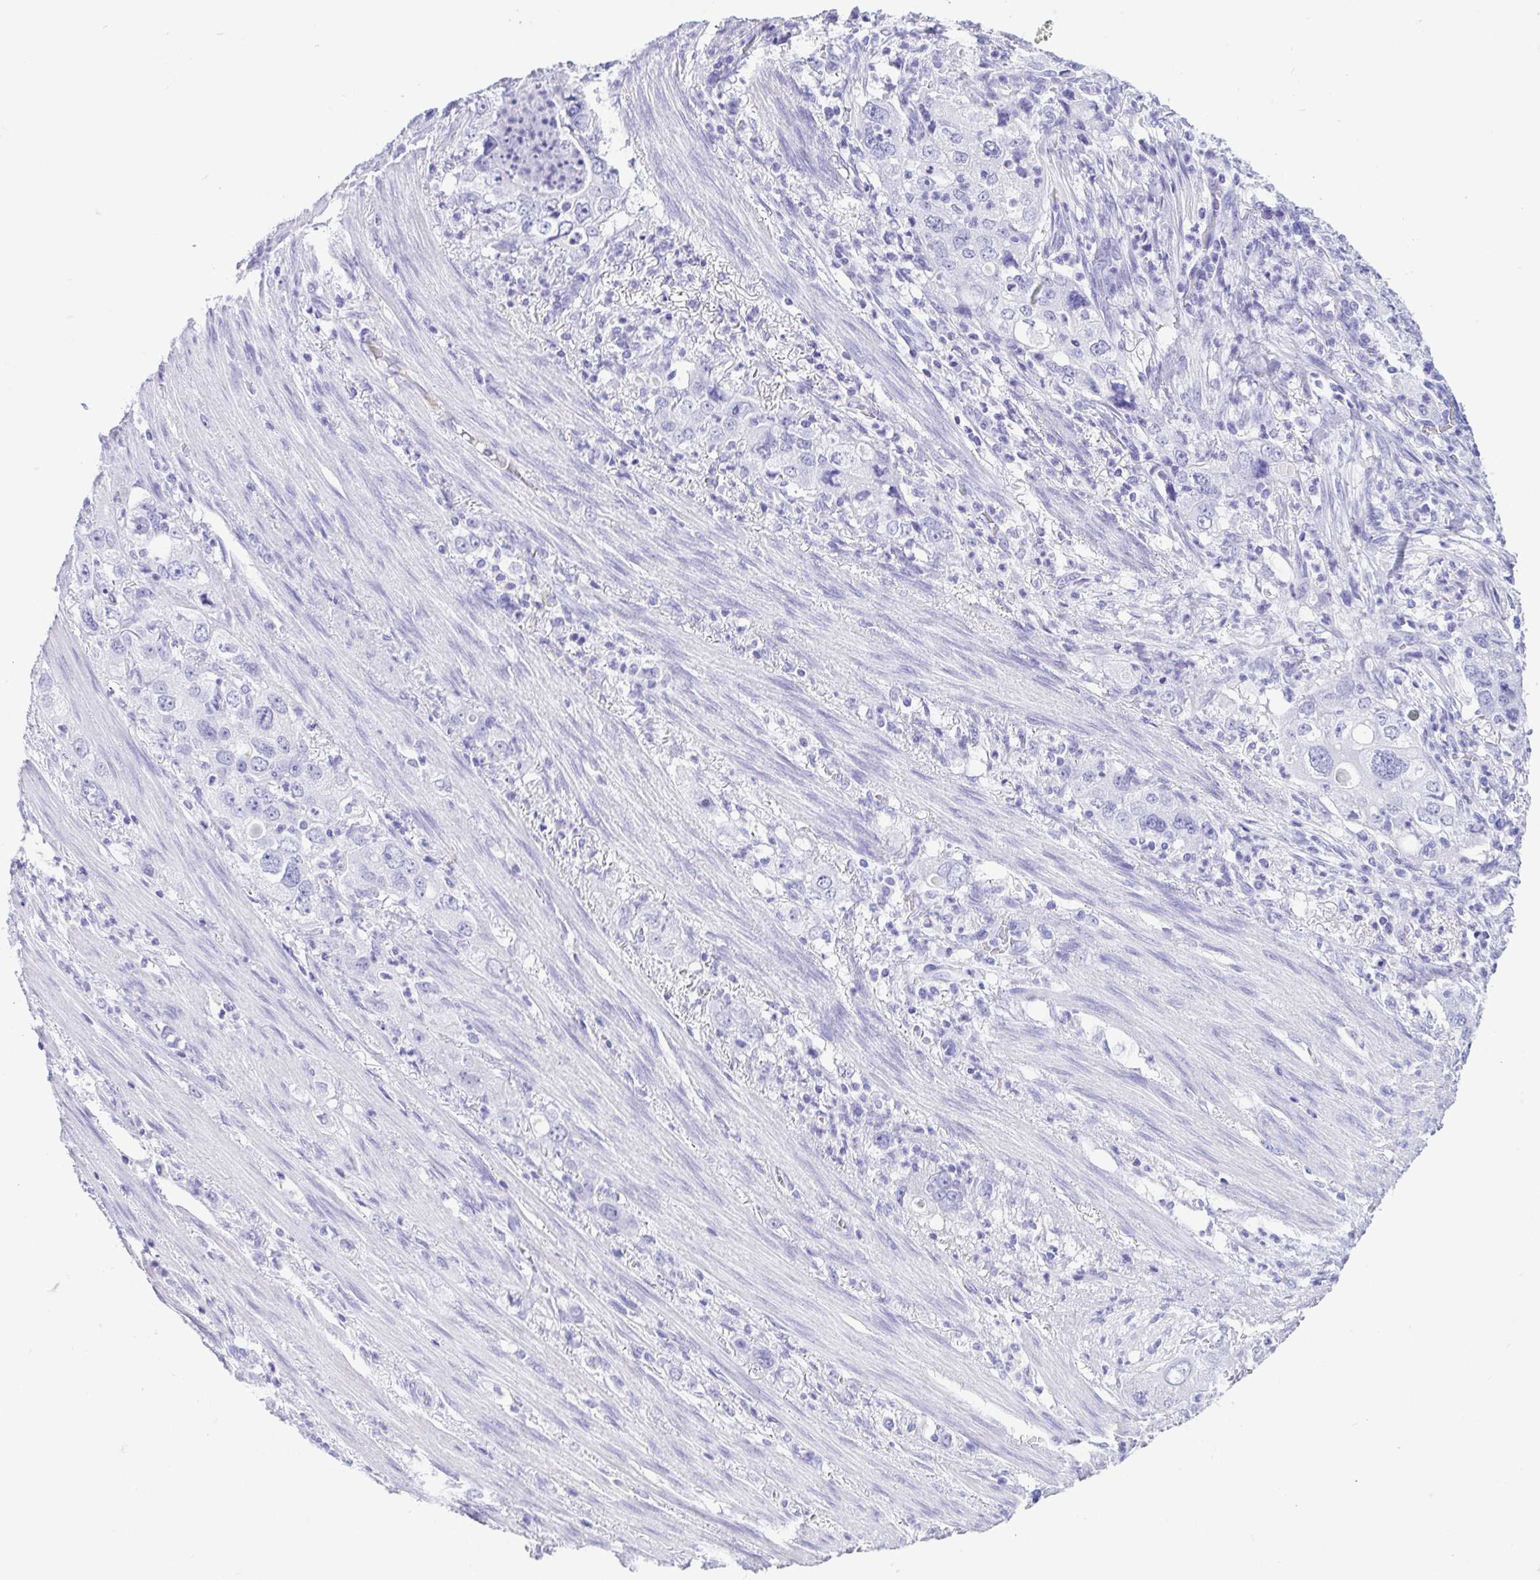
{"staining": {"intensity": "negative", "quantity": "none", "location": "none"}, "tissue": "stomach cancer", "cell_type": "Tumor cells", "image_type": "cancer", "snomed": [{"axis": "morphology", "description": "Adenocarcinoma, NOS"}, {"axis": "topography", "description": "Stomach, upper"}], "caption": "IHC of stomach adenocarcinoma demonstrates no positivity in tumor cells.", "gene": "GKN1", "patient": {"sex": "male", "age": 75}}